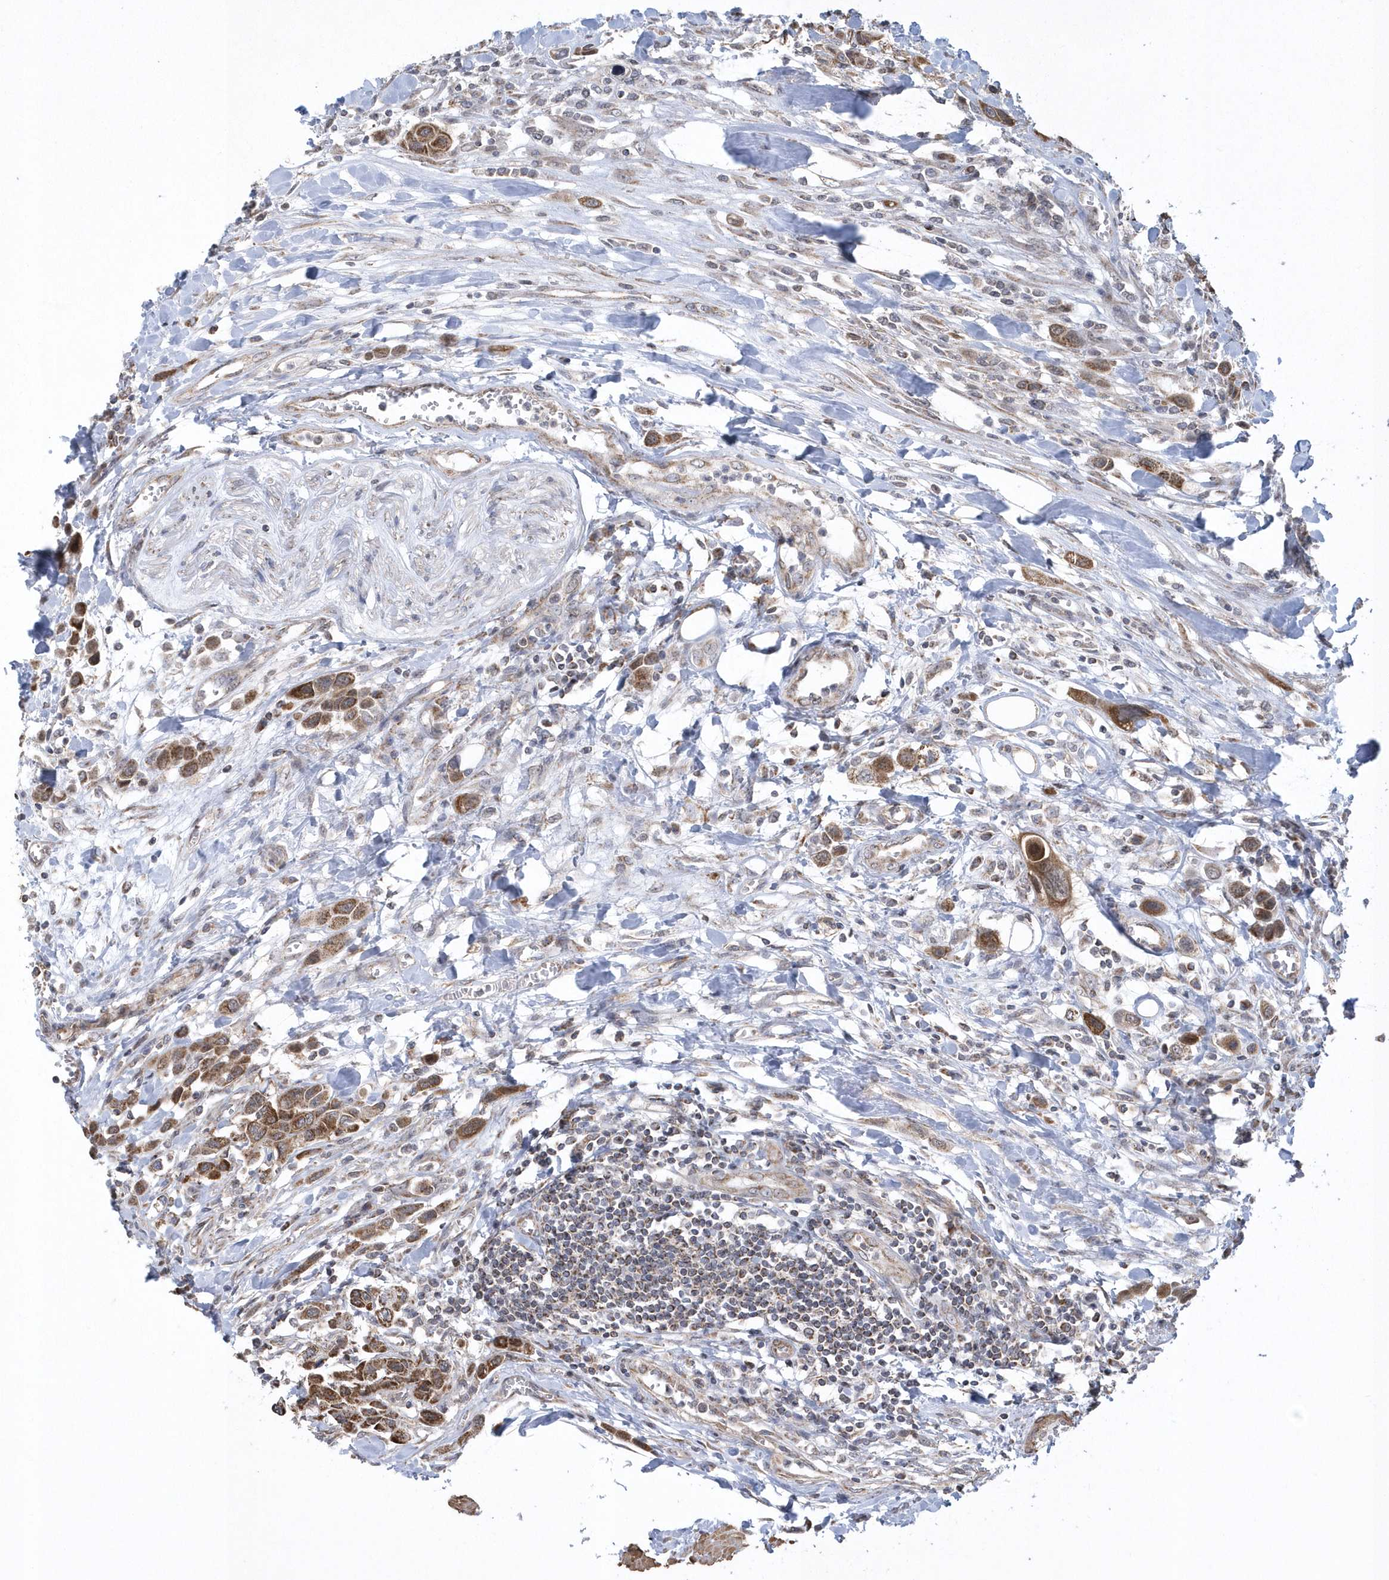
{"staining": {"intensity": "moderate", "quantity": ">75%", "location": "cytoplasmic/membranous"}, "tissue": "urothelial cancer", "cell_type": "Tumor cells", "image_type": "cancer", "snomed": [{"axis": "morphology", "description": "Urothelial carcinoma, High grade"}, {"axis": "topography", "description": "Urinary bladder"}], "caption": "Urothelial cancer stained with a protein marker displays moderate staining in tumor cells.", "gene": "SLX9", "patient": {"sex": "male", "age": 50}}